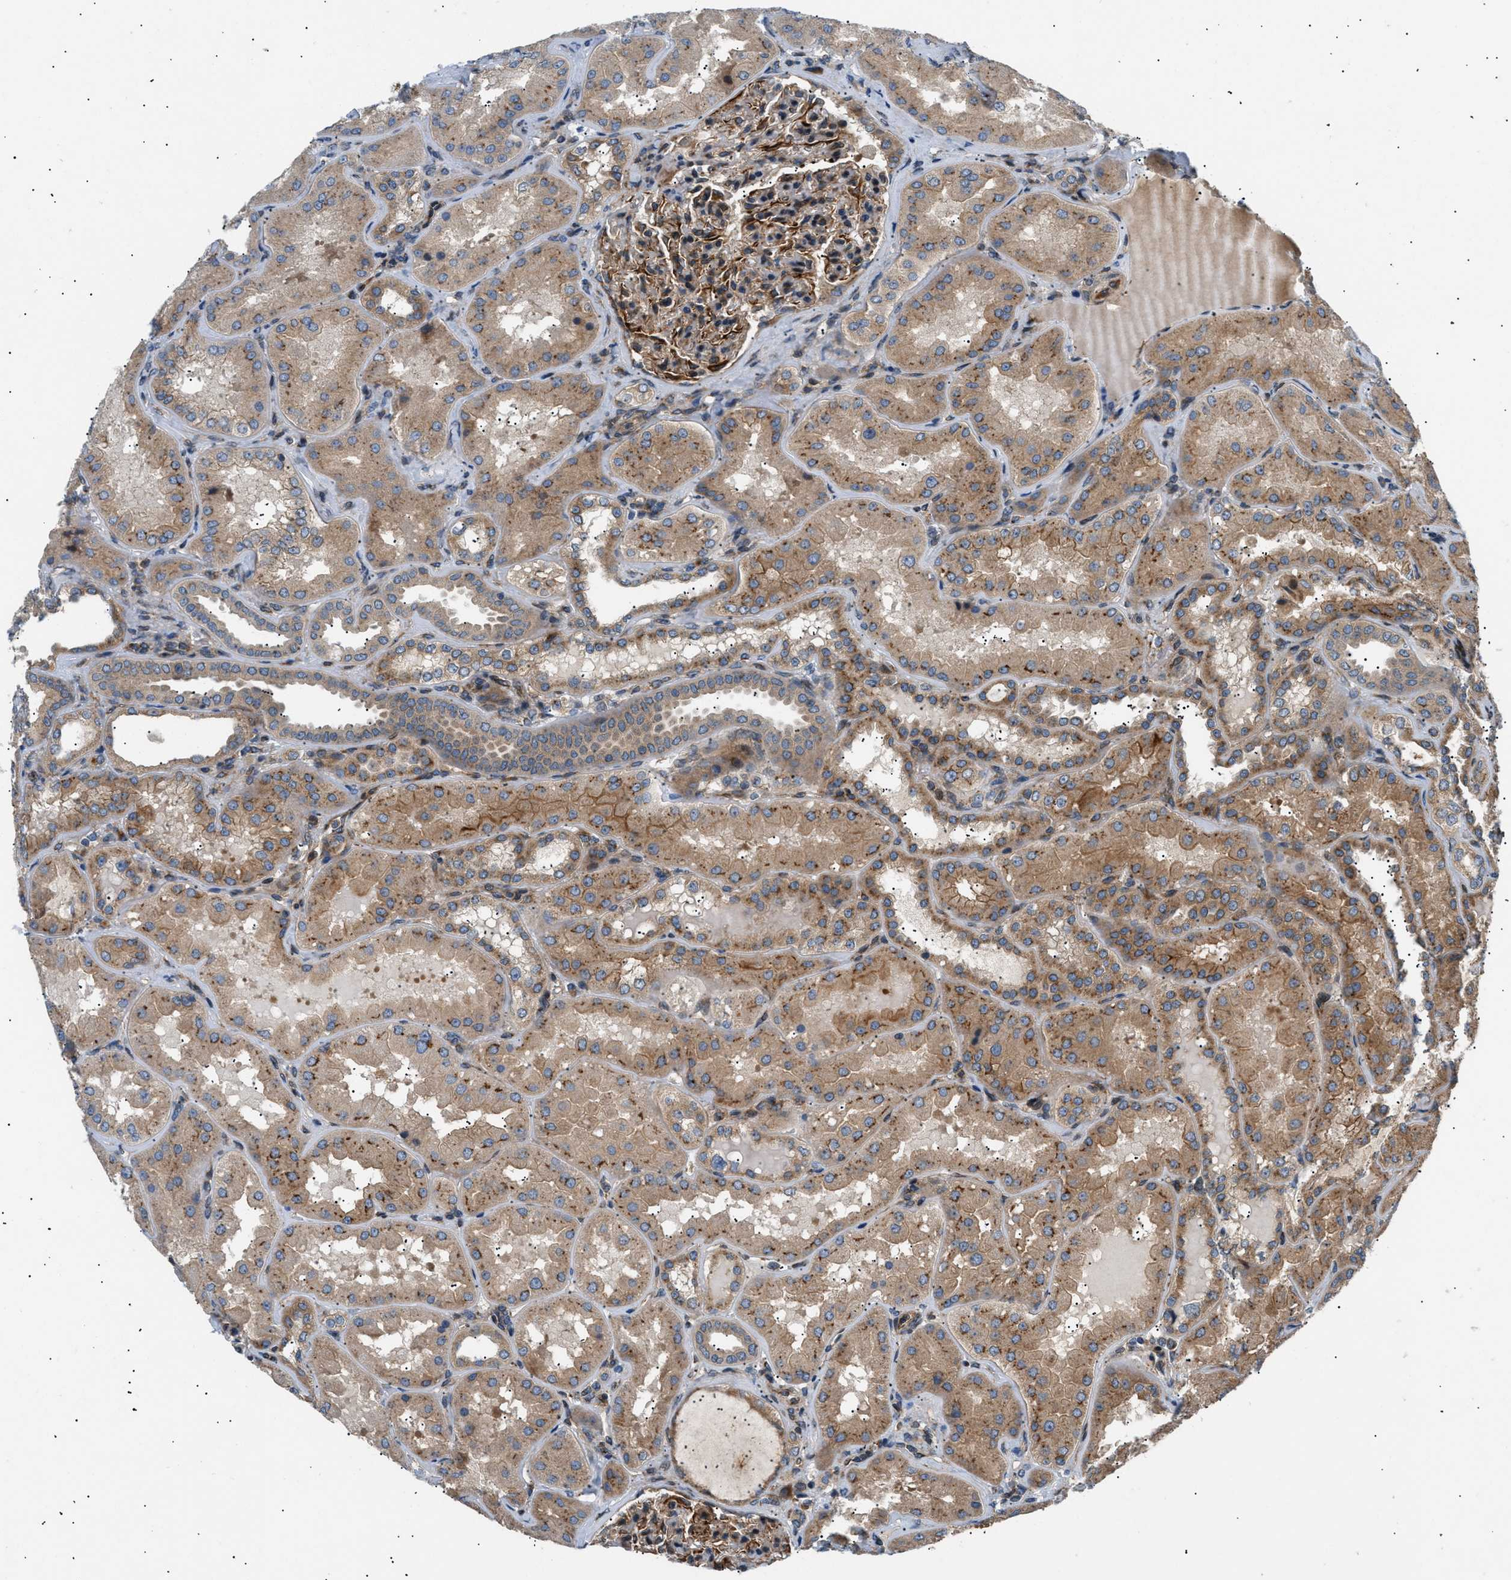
{"staining": {"intensity": "strong", "quantity": ">75%", "location": "cytoplasmic/membranous"}, "tissue": "kidney", "cell_type": "Cells in glomeruli", "image_type": "normal", "snomed": [{"axis": "morphology", "description": "Normal tissue, NOS"}, {"axis": "topography", "description": "Kidney"}], "caption": "Kidney was stained to show a protein in brown. There is high levels of strong cytoplasmic/membranous staining in about >75% of cells in glomeruli. (DAB IHC, brown staining for protein, blue staining for nuclei).", "gene": "LYSMD3", "patient": {"sex": "female", "age": 56}}